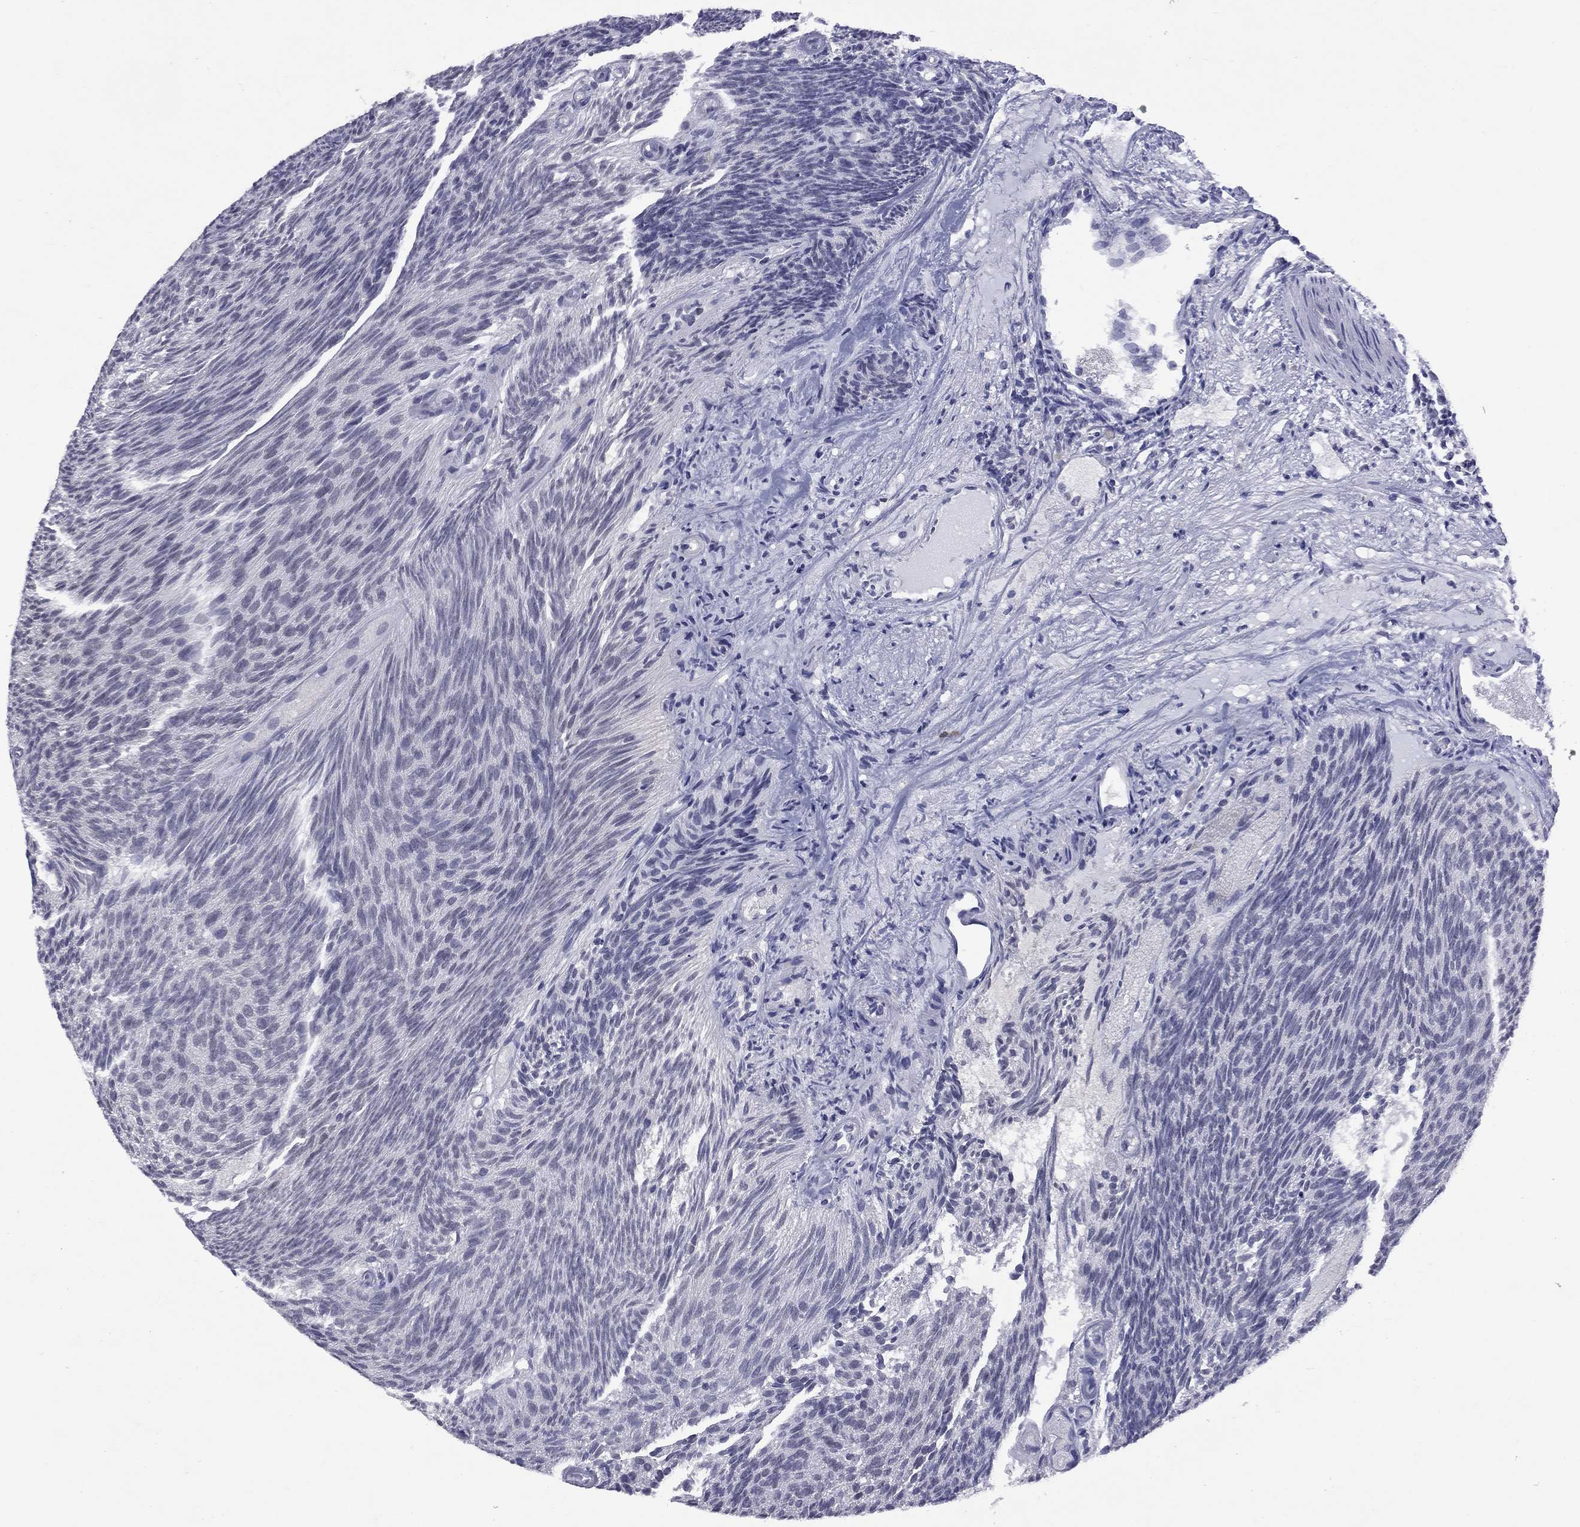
{"staining": {"intensity": "negative", "quantity": "none", "location": "none"}, "tissue": "urothelial cancer", "cell_type": "Tumor cells", "image_type": "cancer", "snomed": [{"axis": "morphology", "description": "Urothelial carcinoma, Low grade"}, {"axis": "topography", "description": "Urinary bladder"}], "caption": "Immunohistochemical staining of low-grade urothelial carcinoma demonstrates no significant positivity in tumor cells. (DAB (3,3'-diaminobenzidine) immunohistochemistry visualized using brightfield microscopy, high magnification).", "gene": "TAF9", "patient": {"sex": "male", "age": 77}}